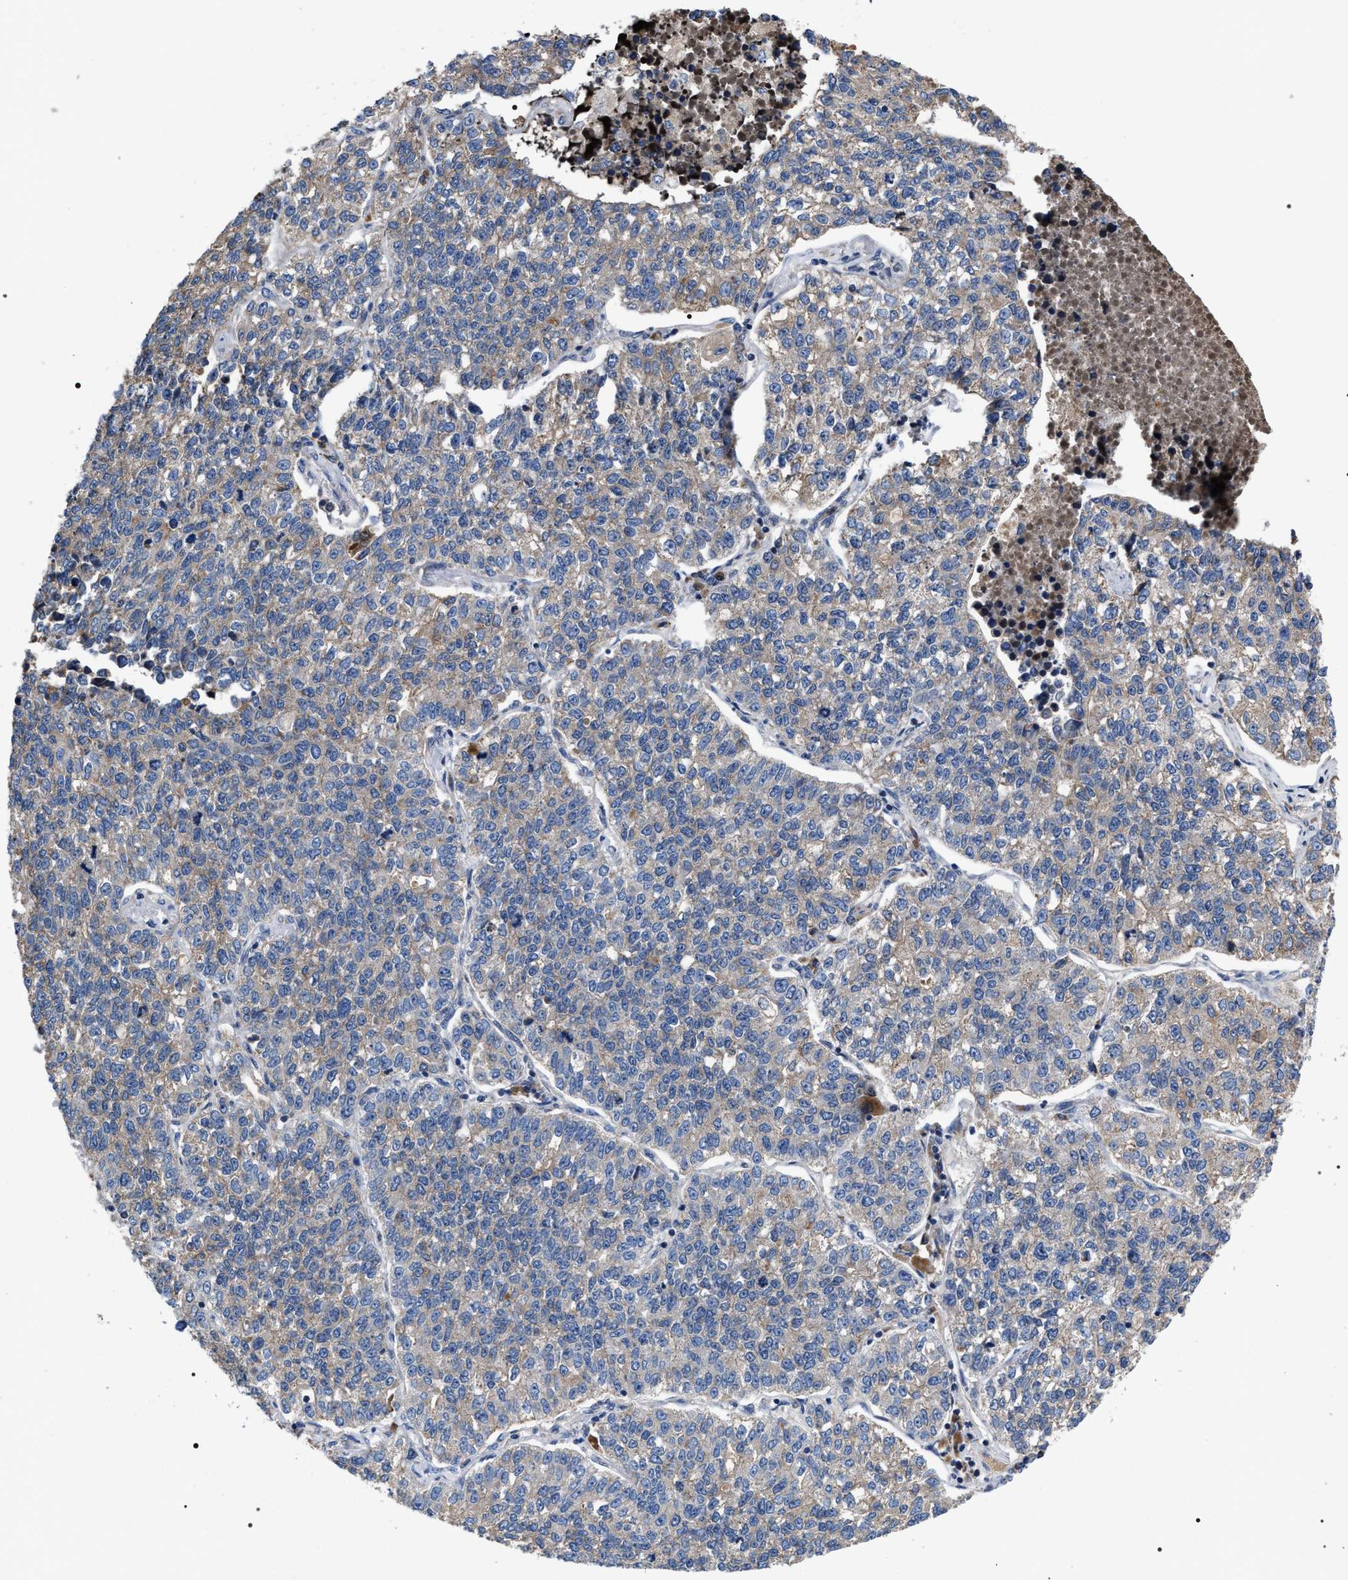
{"staining": {"intensity": "weak", "quantity": "<25%", "location": "cytoplasmic/membranous"}, "tissue": "lung cancer", "cell_type": "Tumor cells", "image_type": "cancer", "snomed": [{"axis": "morphology", "description": "Adenocarcinoma, NOS"}, {"axis": "topography", "description": "Lung"}], "caption": "This is an IHC histopathology image of human lung adenocarcinoma. There is no positivity in tumor cells.", "gene": "MACC1", "patient": {"sex": "male", "age": 49}}